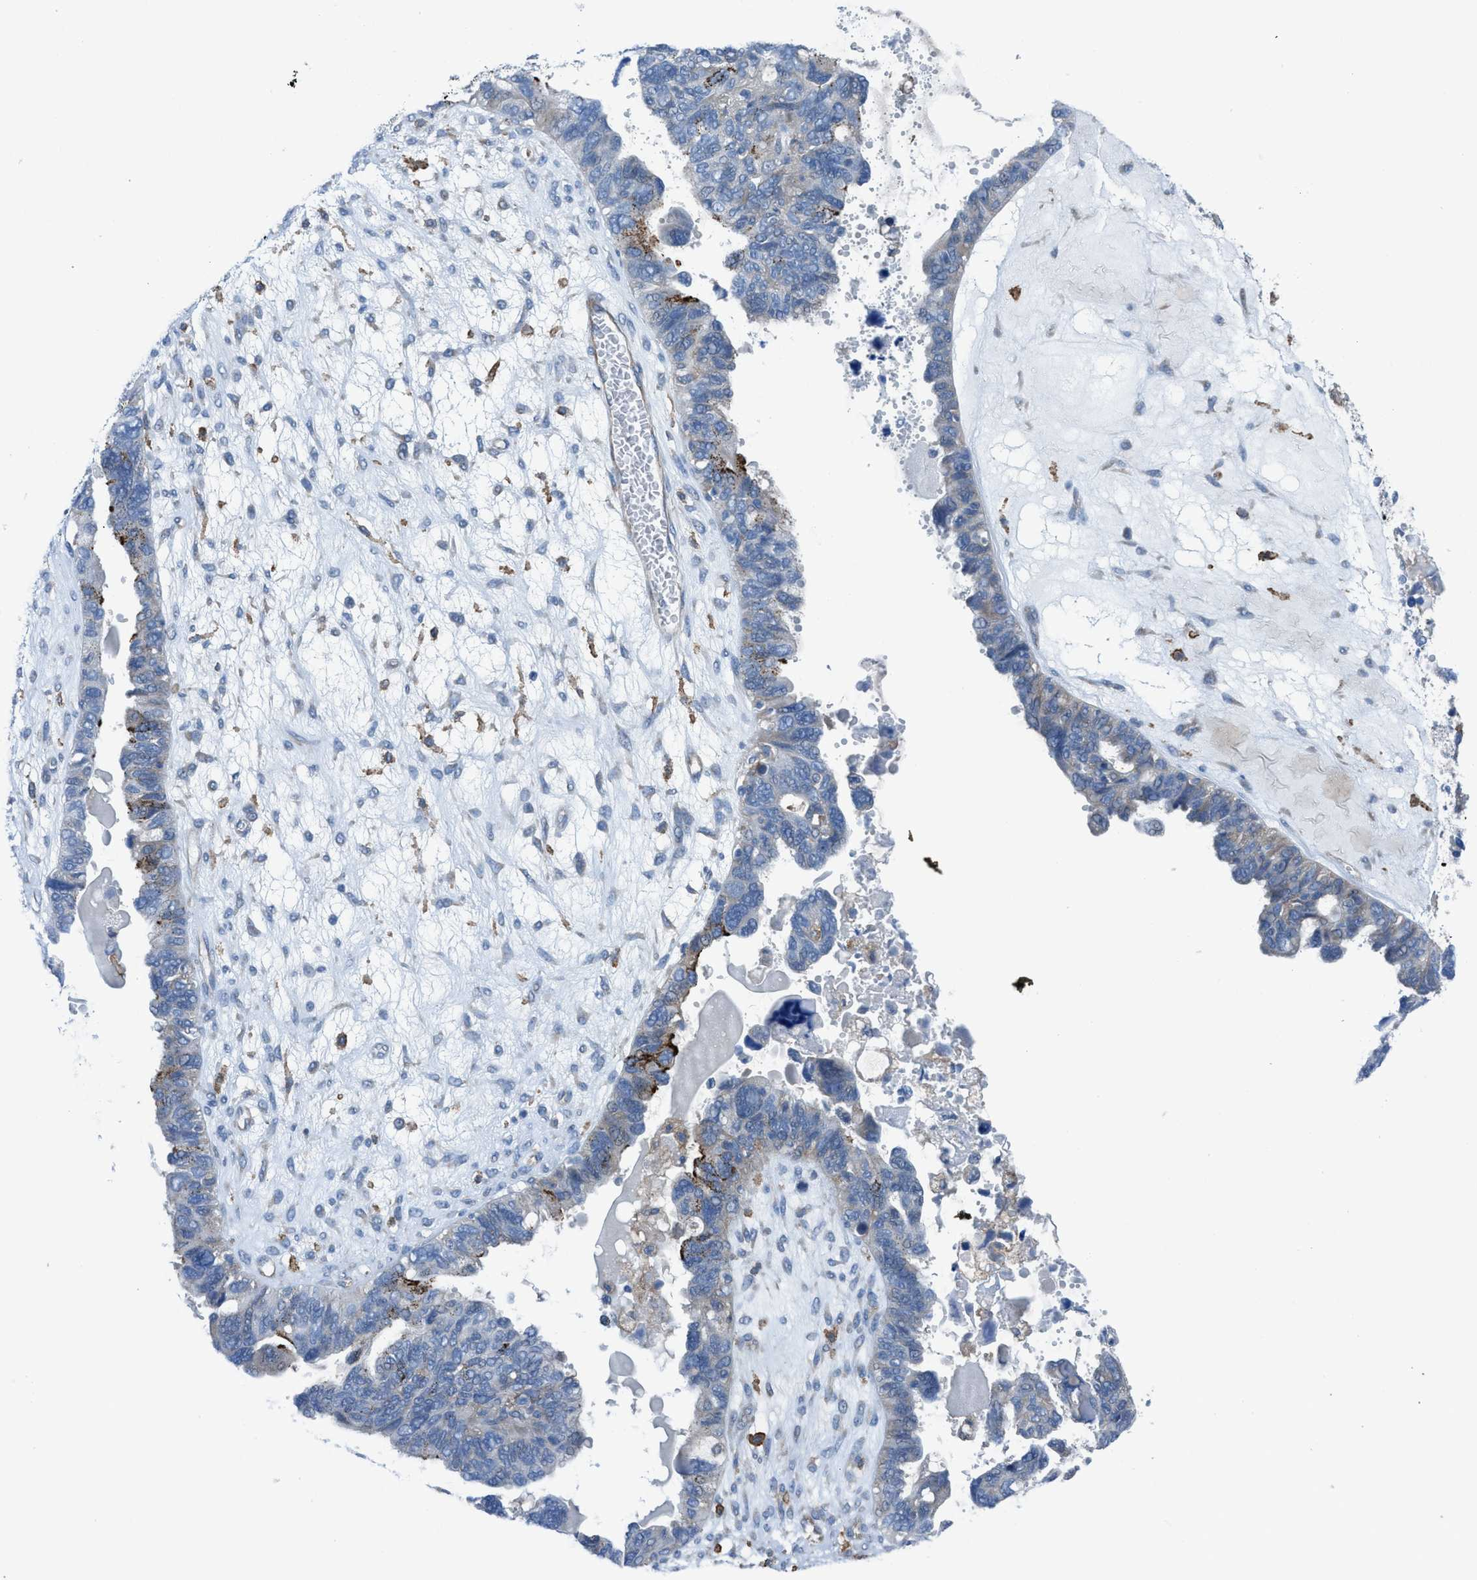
{"staining": {"intensity": "negative", "quantity": "none", "location": "none"}, "tissue": "ovarian cancer", "cell_type": "Tumor cells", "image_type": "cancer", "snomed": [{"axis": "morphology", "description": "Cystadenocarcinoma, serous, NOS"}, {"axis": "topography", "description": "Ovary"}], "caption": "This is a photomicrograph of immunohistochemistry staining of ovarian cancer, which shows no expression in tumor cells. Brightfield microscopy of immunohistochemistry stained with DAB (3,3'-diaminobenzidine) (brown) and hematoxylin (blue), captured at high magnification.", "gene": "EGFR", "patient": {"sex": "female", "age": 79}}